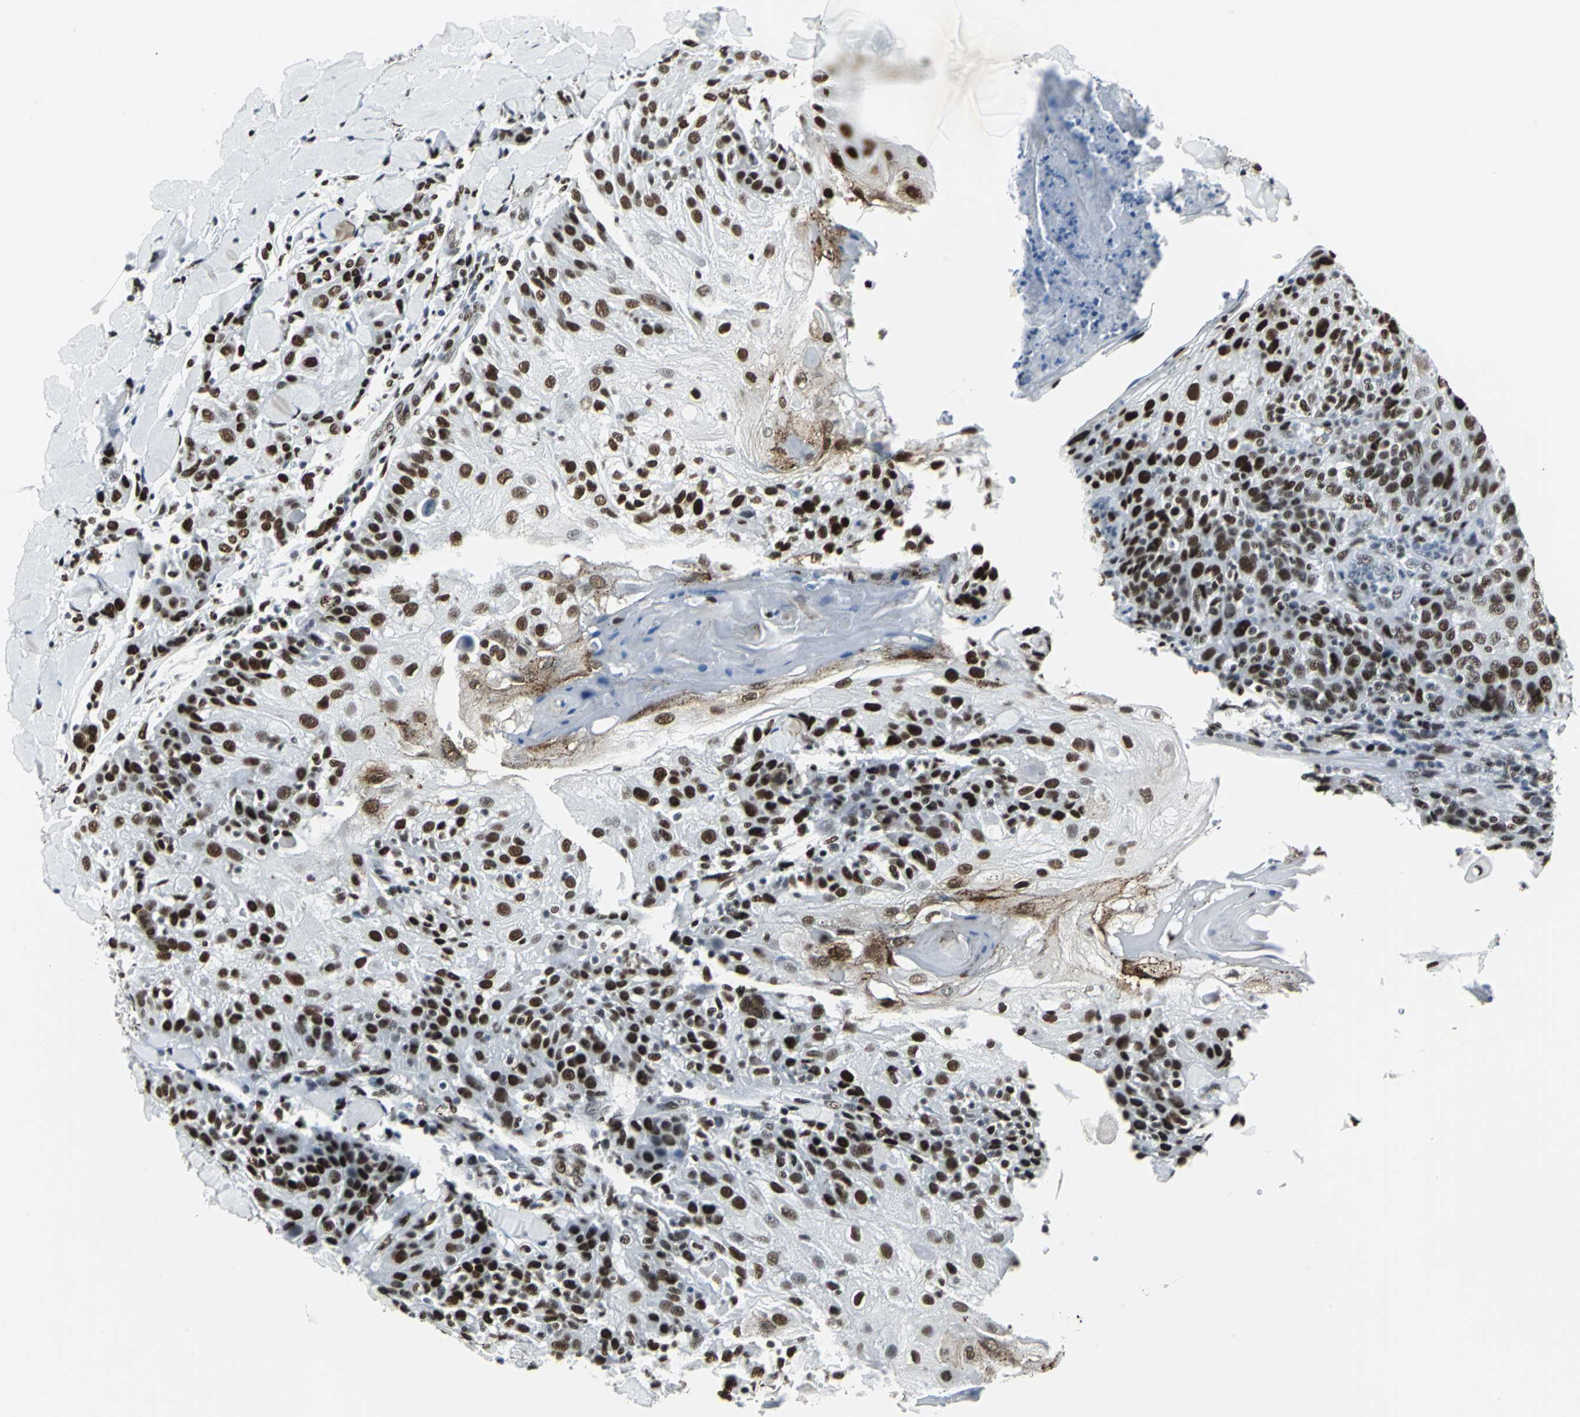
{"staining": {"intensity": "strong", "quantity": ">75%", "location": "nuclear"}, "tissue": "skin cancer", "cell_type": "Tumor cells", "image_type": "cancer", "snomed": [{"axis": "morphology", "description": "Normal tissue, NOS"}, {"axis": "morphology", "description": "Squamous cell carcinoma, NOS"}, {"axis": "topography", "description": "Skin"}], "caption": "Immunohistochemical staining of skin squamous cell carcinoma demonstrates strong nuclear protein positivity in approximately >75% of tumor cells. (IHC, brightfield microscopy, high magnification).", "gene": "HDAC2", "patient": {"sex": "female", "age": 83}}